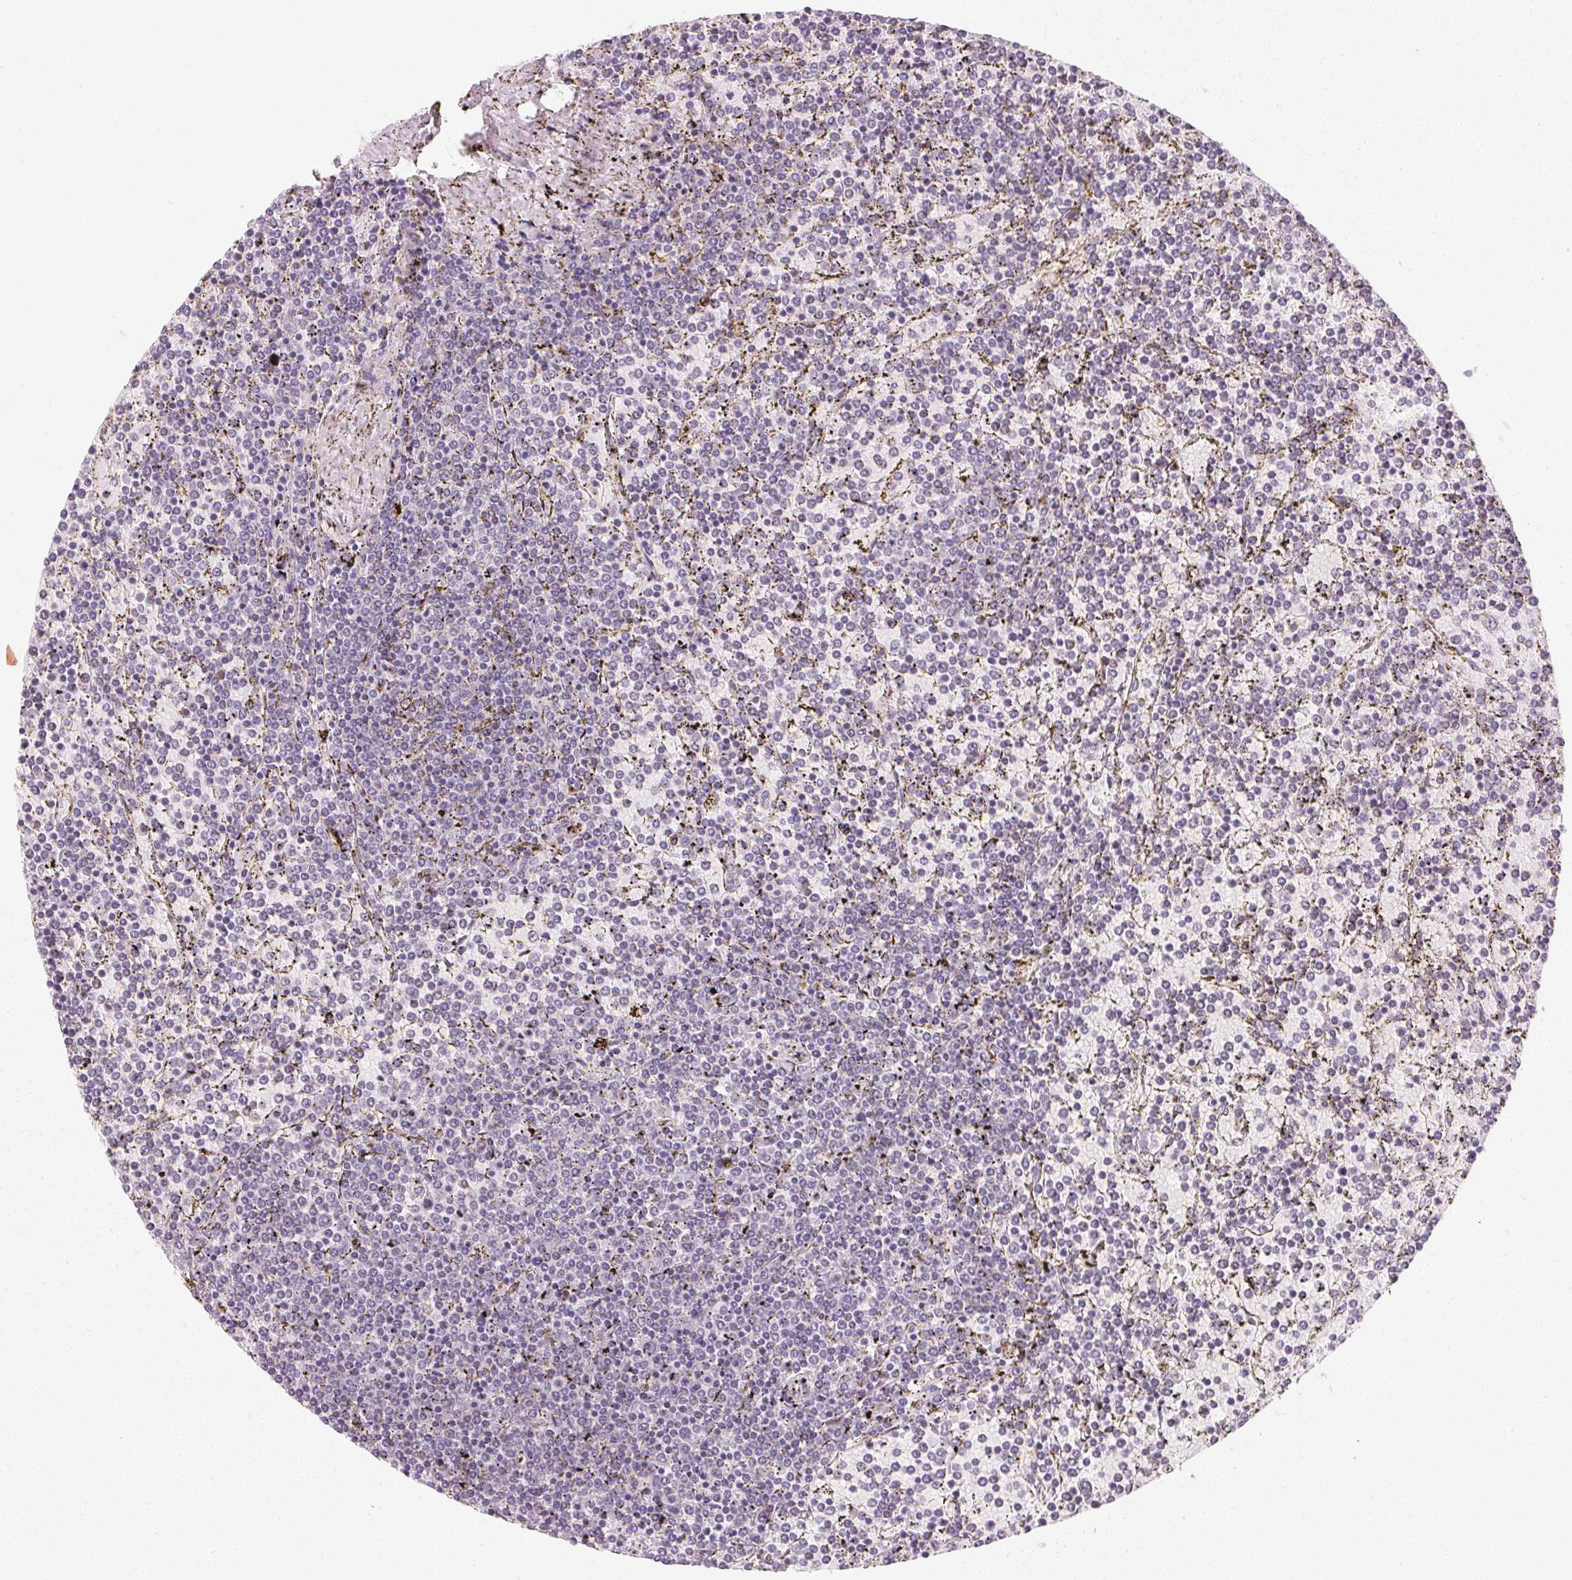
{"staining": {"intensity": "negative", "quantity": "none", "location": "none"}, "tissue": "lymphoma", "cell_type": "Tumor cells", "image_type": "cancer", "snomed": [{"axis": "morphology", "description": "Malignant lymphoma, non-Hodgkin's type, Low grade"}, {"axis": "topography", "description": "Spleen"}], "caption": "High power microscopy micrograph of an IHC histopathology image of lymphoma, revealing no significant expression in tumor cells. (Stains: DAB (3,3'-diaminobenzidine) immunohistochemistry with hematoxylin counter stain, Microscopy: brightfield microscopy at high magnification).", "gene": "MYBL1", "patient": {"sex": "female", "age": 77}}